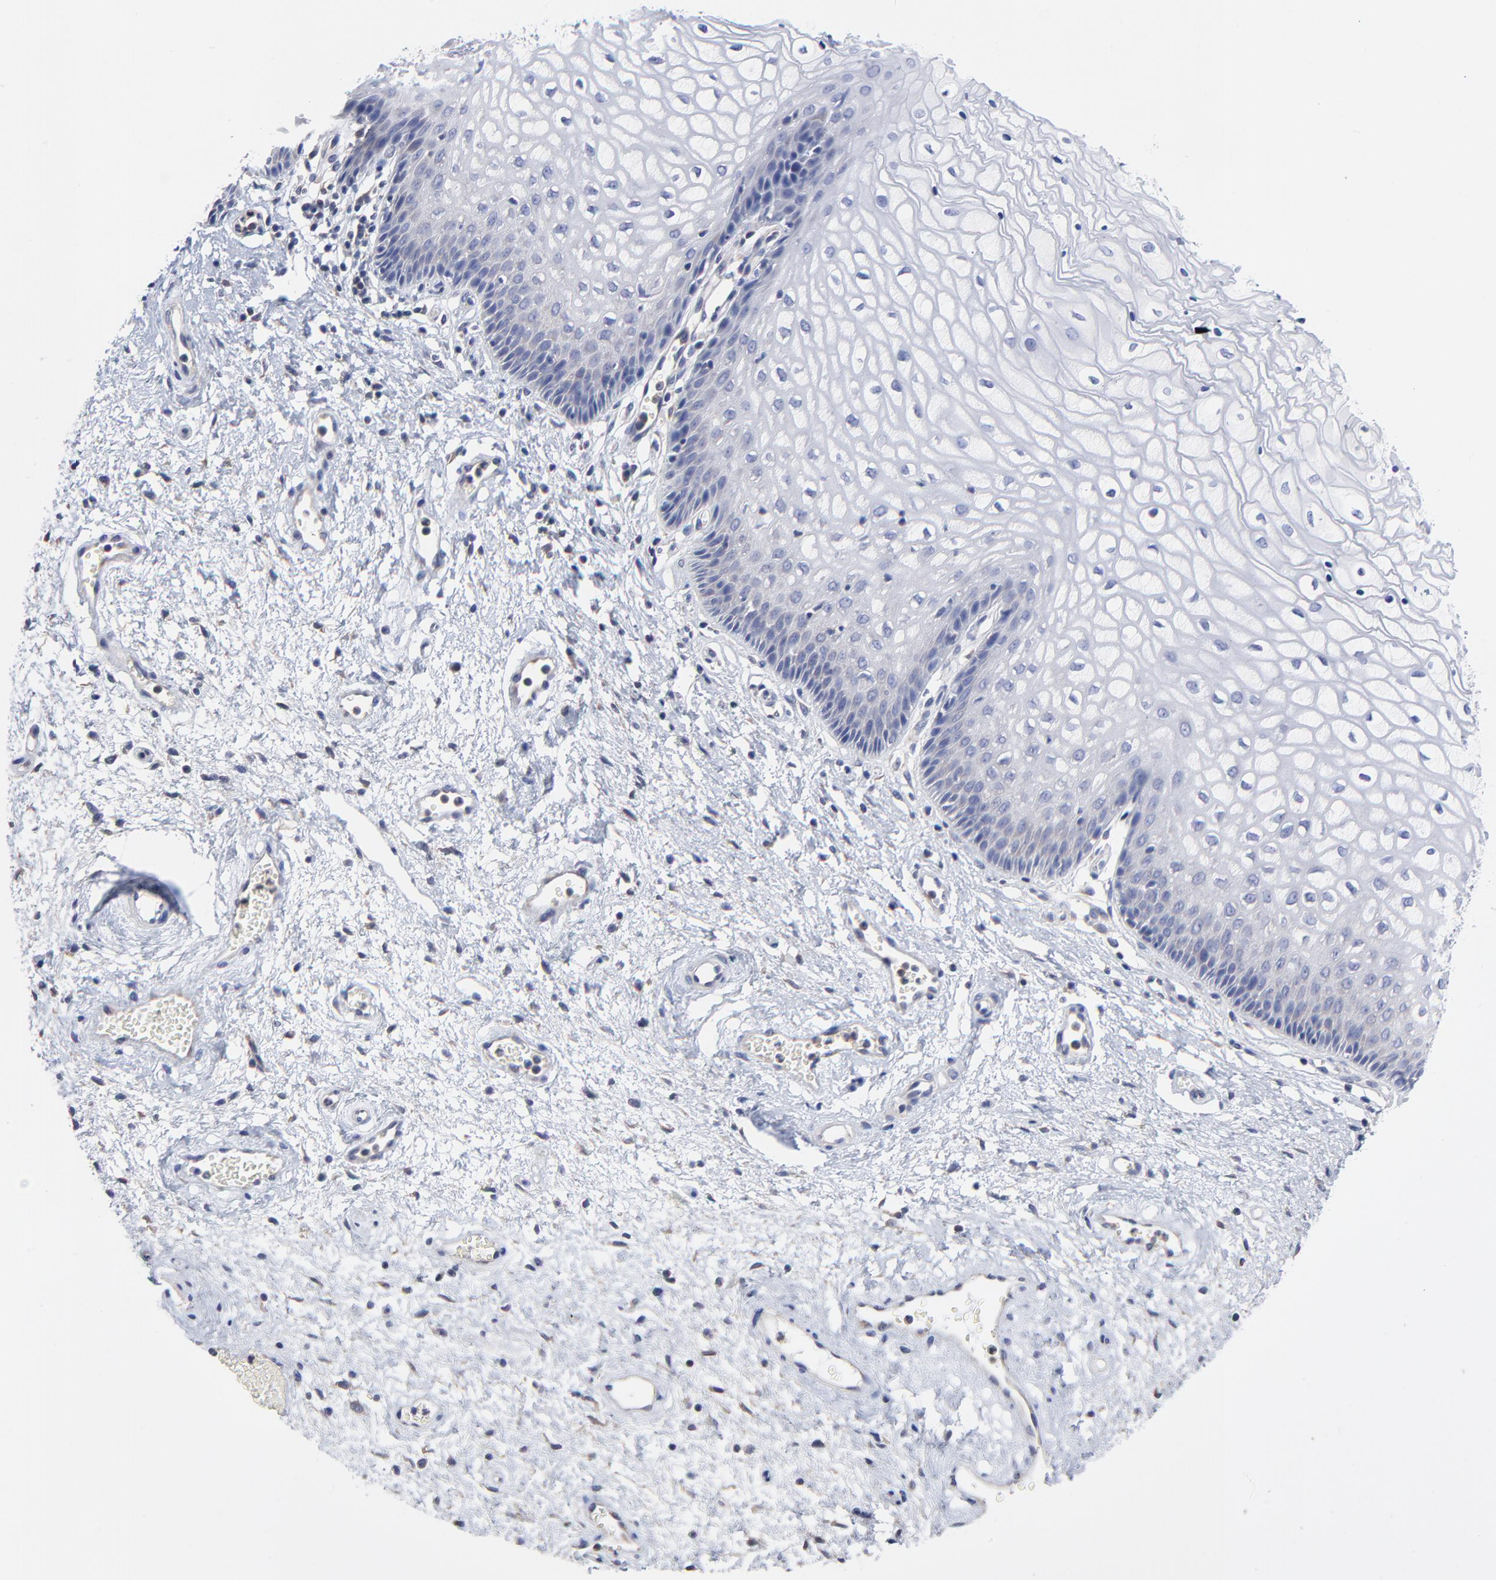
{"staining": {"intensity": "negative", "quantity": "none", "location": "none"}, "tissue": "vagina", "cell_type": "Squamous epithelial cells", "image_type": "normal", "snomed": [{"axis": "morphology", "description": "Normal tissue, NOS"}, {"axis": "topography", "description": "Vagina"}], "caption": "IHC image of unremarkable human vagina stained for a protein (brown), which reveals no staining in squamous epithelial cells.", "gene": "PCMT1", "patient": {"sex": "female", "age": 34}}